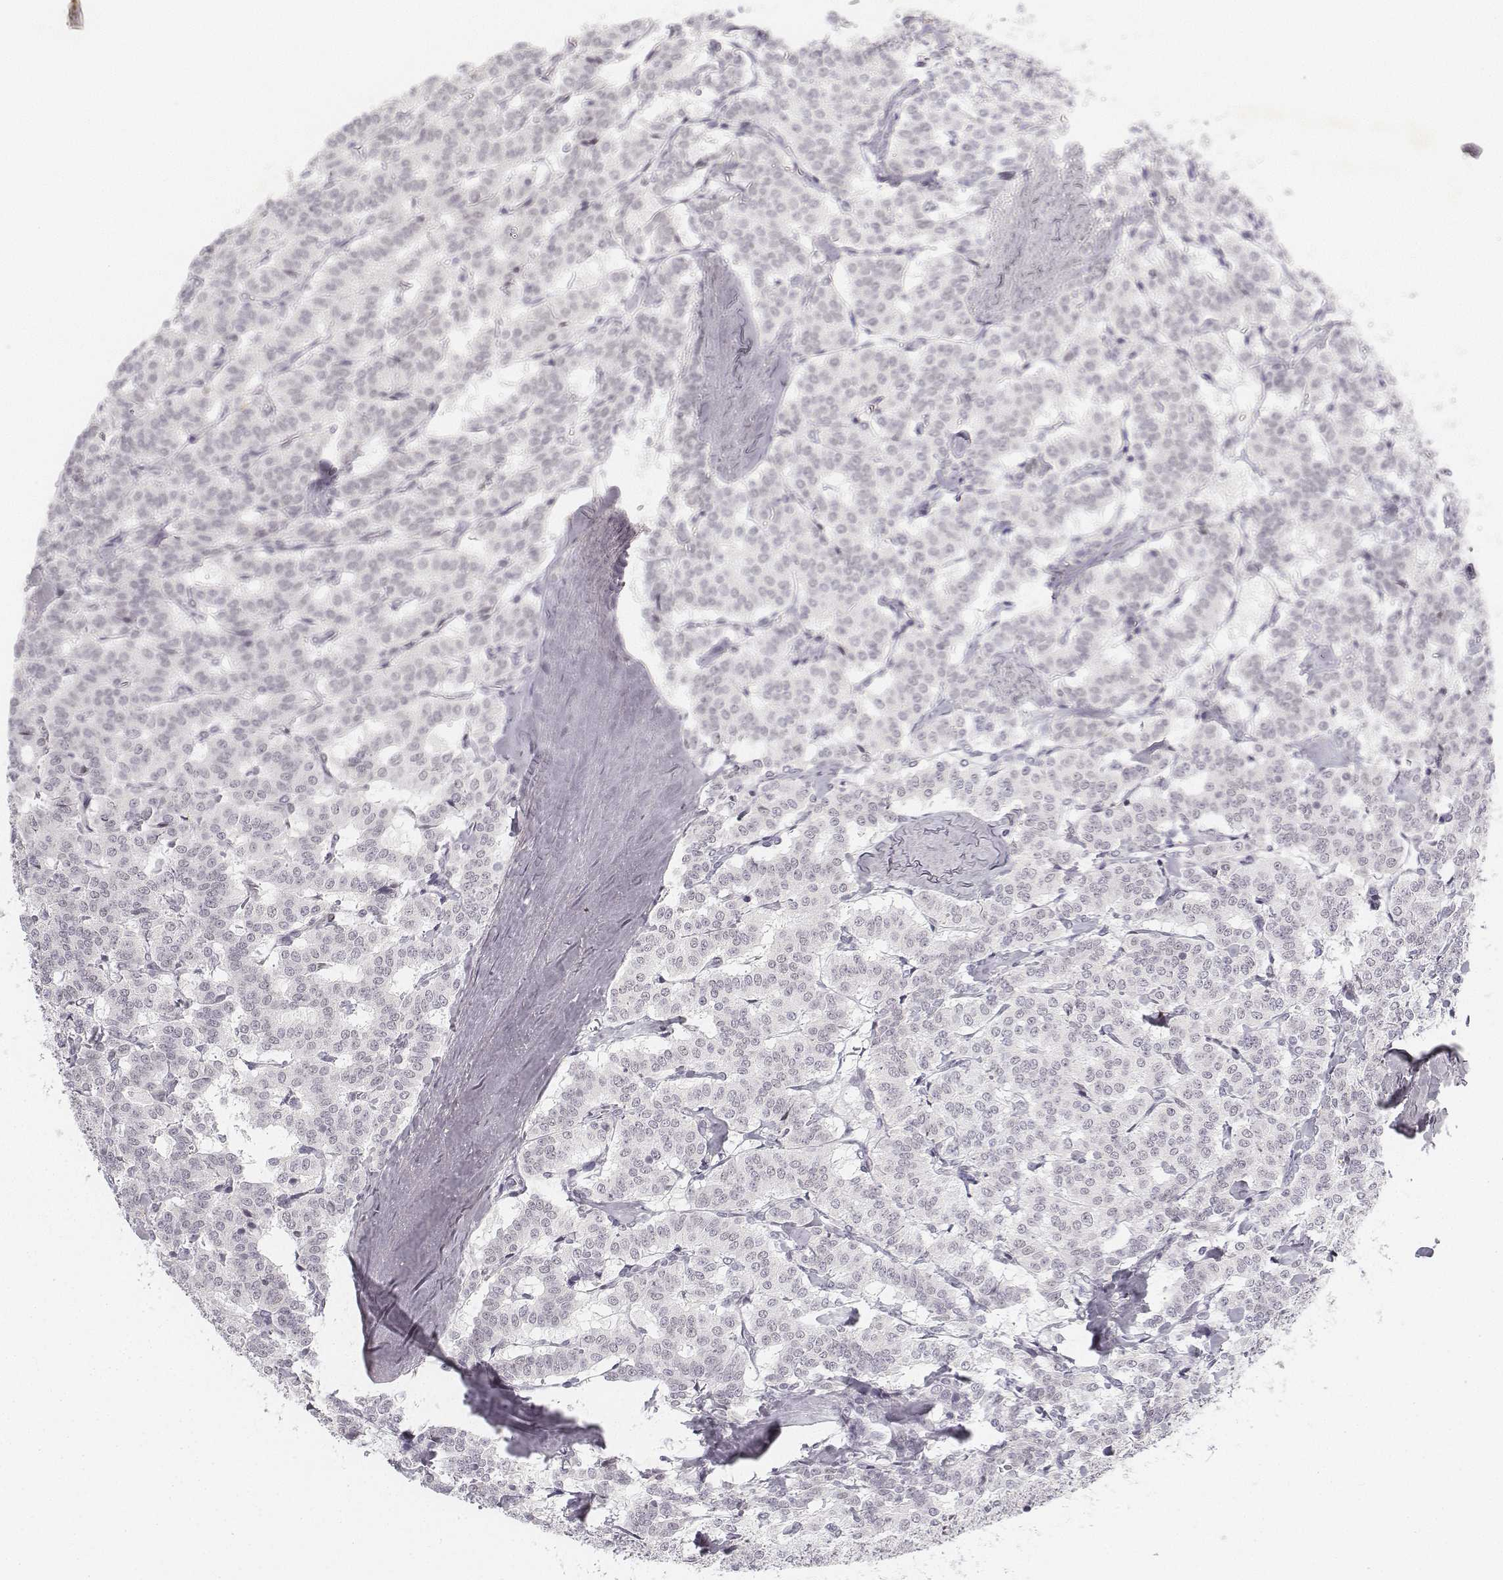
{"staining": {"intensity": "negative", "quantity": "none", "location": "none"}, "tissue": "carcinoid", "cell_type": "Tumor cells", "image_type": "cancer", "snomed": [{"axis": "morphology", "description": "Carcinoid, malignant, NOS"}, {"axis": "topography", "description": "Lung"}], "caption": "An immunohistochemistry micrograph of carcinoid is shown. There is no staining in tumor cells of carcinoid. The staining was performed using DAB to visualize the protein expression in brown, while the nuclei were stained in blue with hematoxylin (Magnification: 20x).", "gene": "KRT84", "patient": {"sex": "female", "age": 46}}